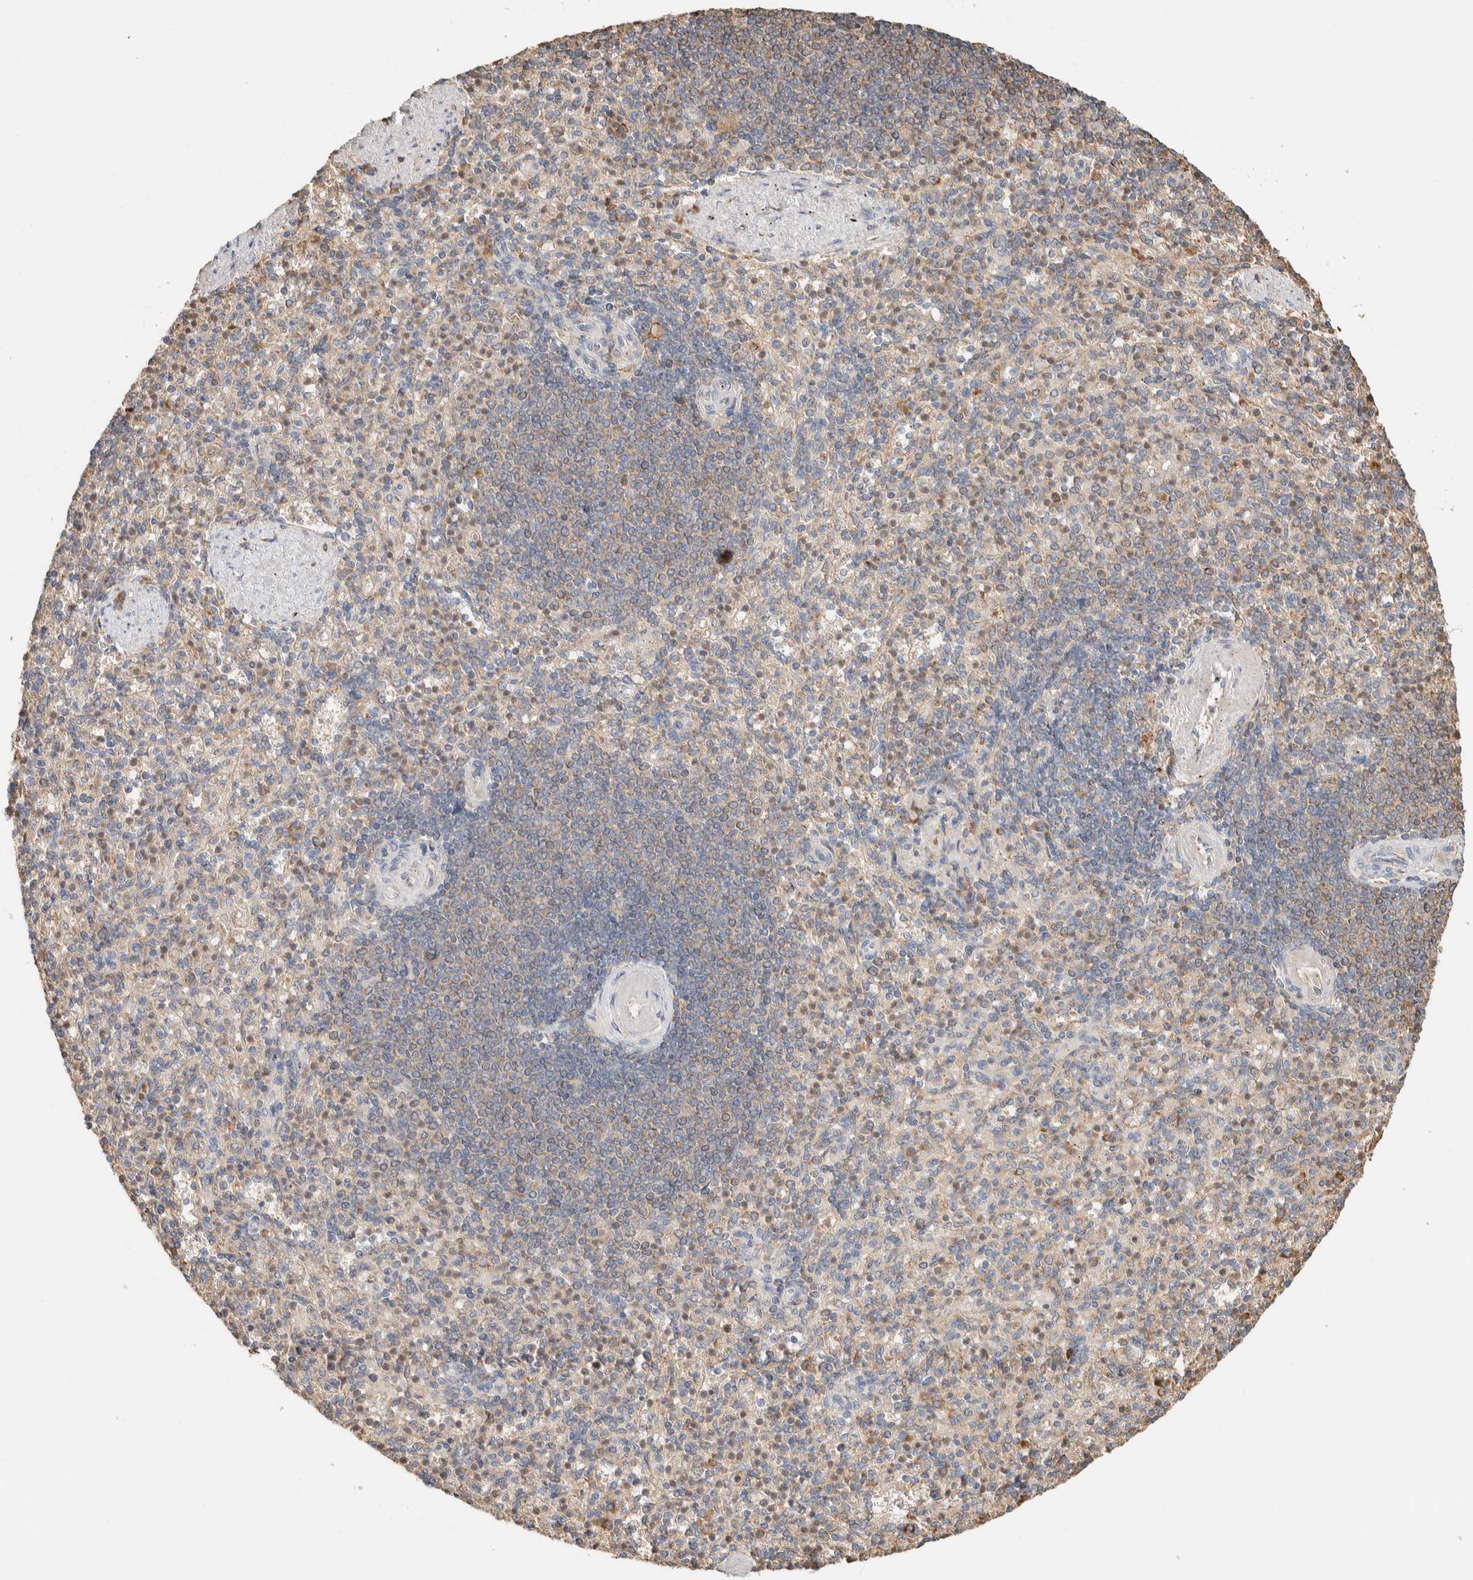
{"staining": {"intensity": "weak", "quantity": "25%-75%", "location": "cytoplasmic/membranous"}, "tissue": "spleen", "cell_type": "Cells in red pulp", "image_type": "normal", "snomed": [{"axis": "morphology", "description": "Normal tissue, NOS"}, {"axis": "topography", "description": "Spleen"}], "caption": "Immunohistochemical staining of normal human spleen exhibits low levels of weak cytoplasmic/membranous positivity in approximately 25%-75% of cells in red pulp.", "gene": "RAB11FIP1", "patient": {"sex": "female", "age": 74}}